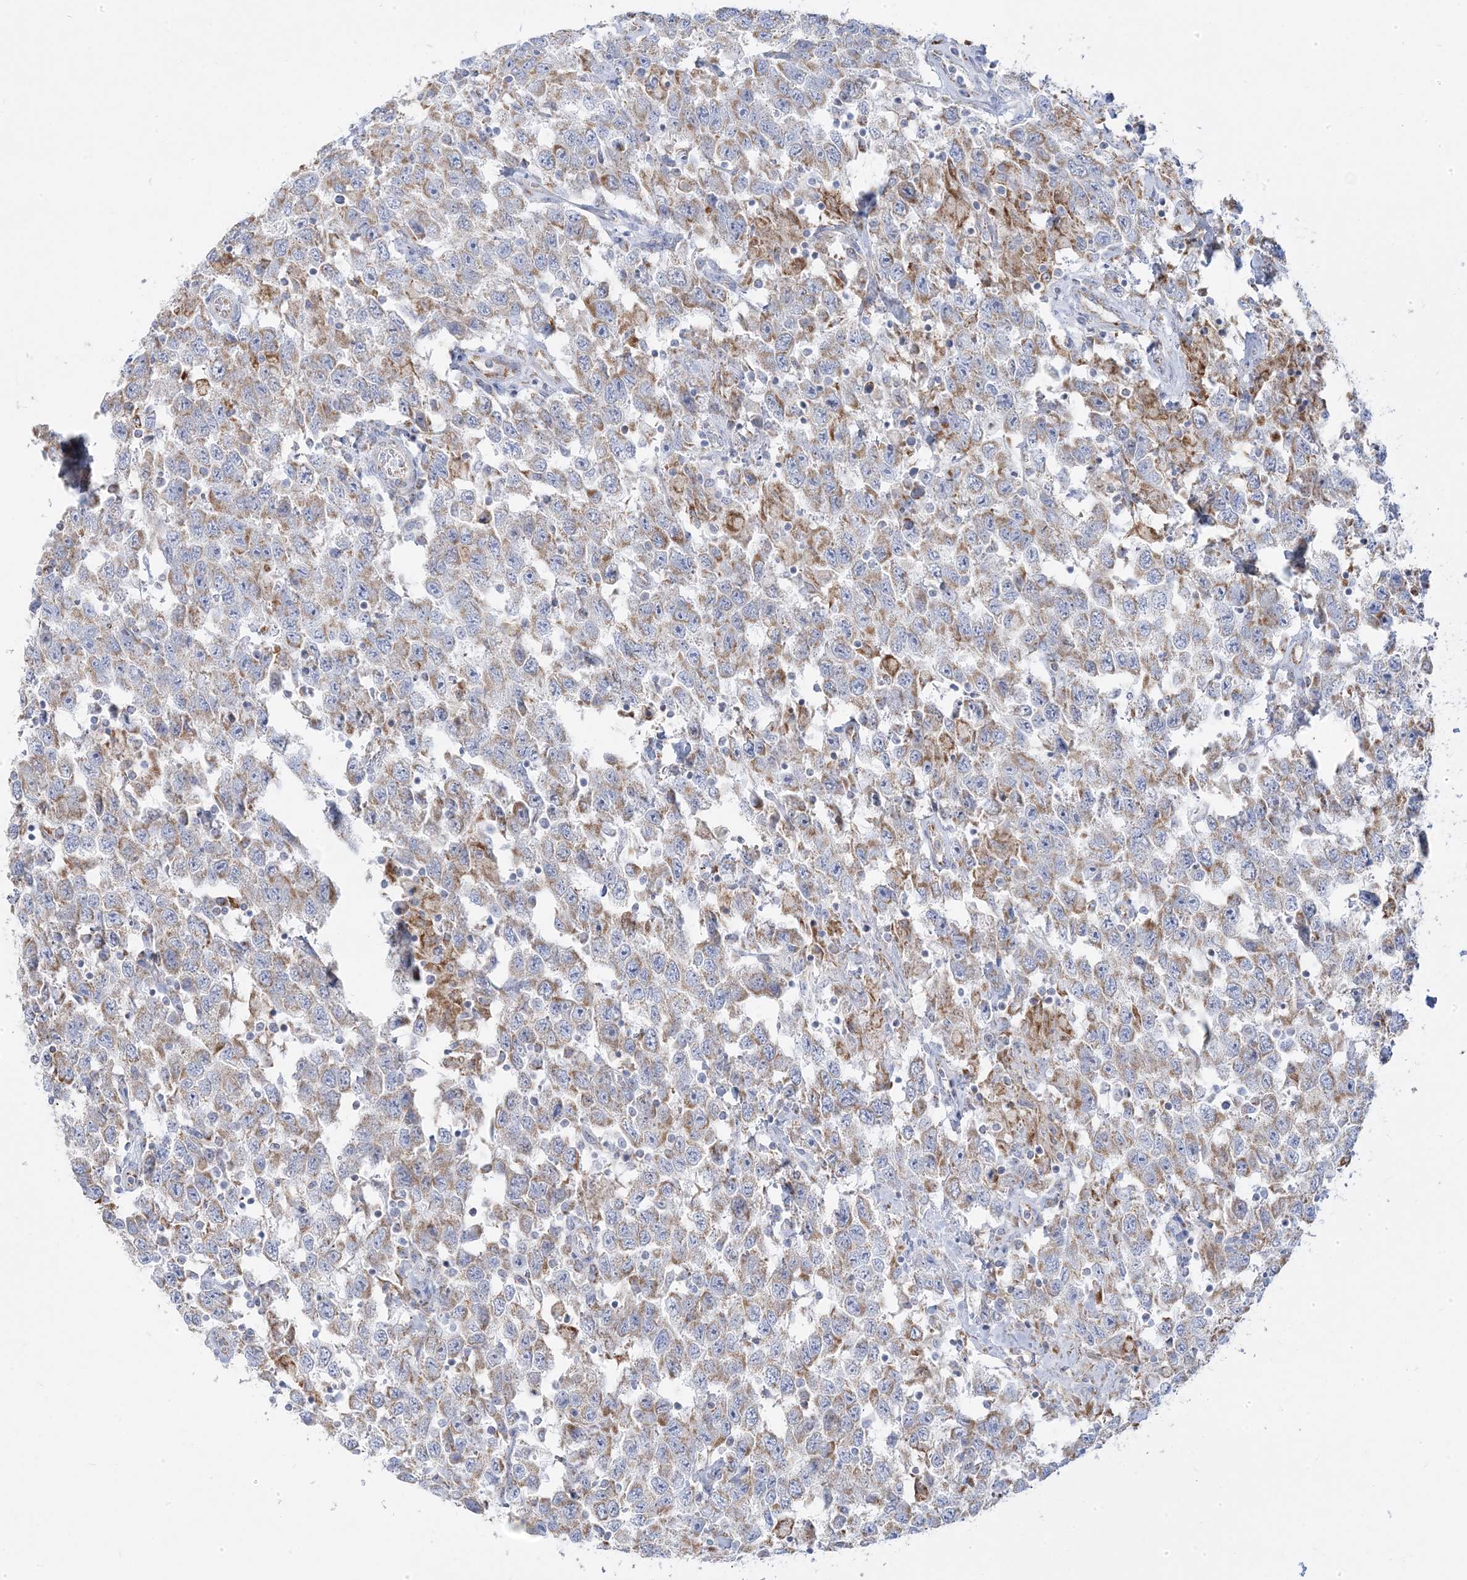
{"staining": {"intensity": "moderate", "quantity": "25%-75%", "location": "cytoplasmic/membranous"}, "tissue": "testis cancer", "cell_type": "Tumor cells", "image_type": "cancer", "snomed": [{"axis": "morphology", "description": "Seminoma, NOS"}, {"axis": "topography", "description": "Testis"}], "caption": "A histopathology image of testis seminoma stained for a protein reveals moderate cytoplasmic/membranous brown staining in tumor cells.", "gene": "PCCB", "patient": {"sex": "male", "age": 41}}